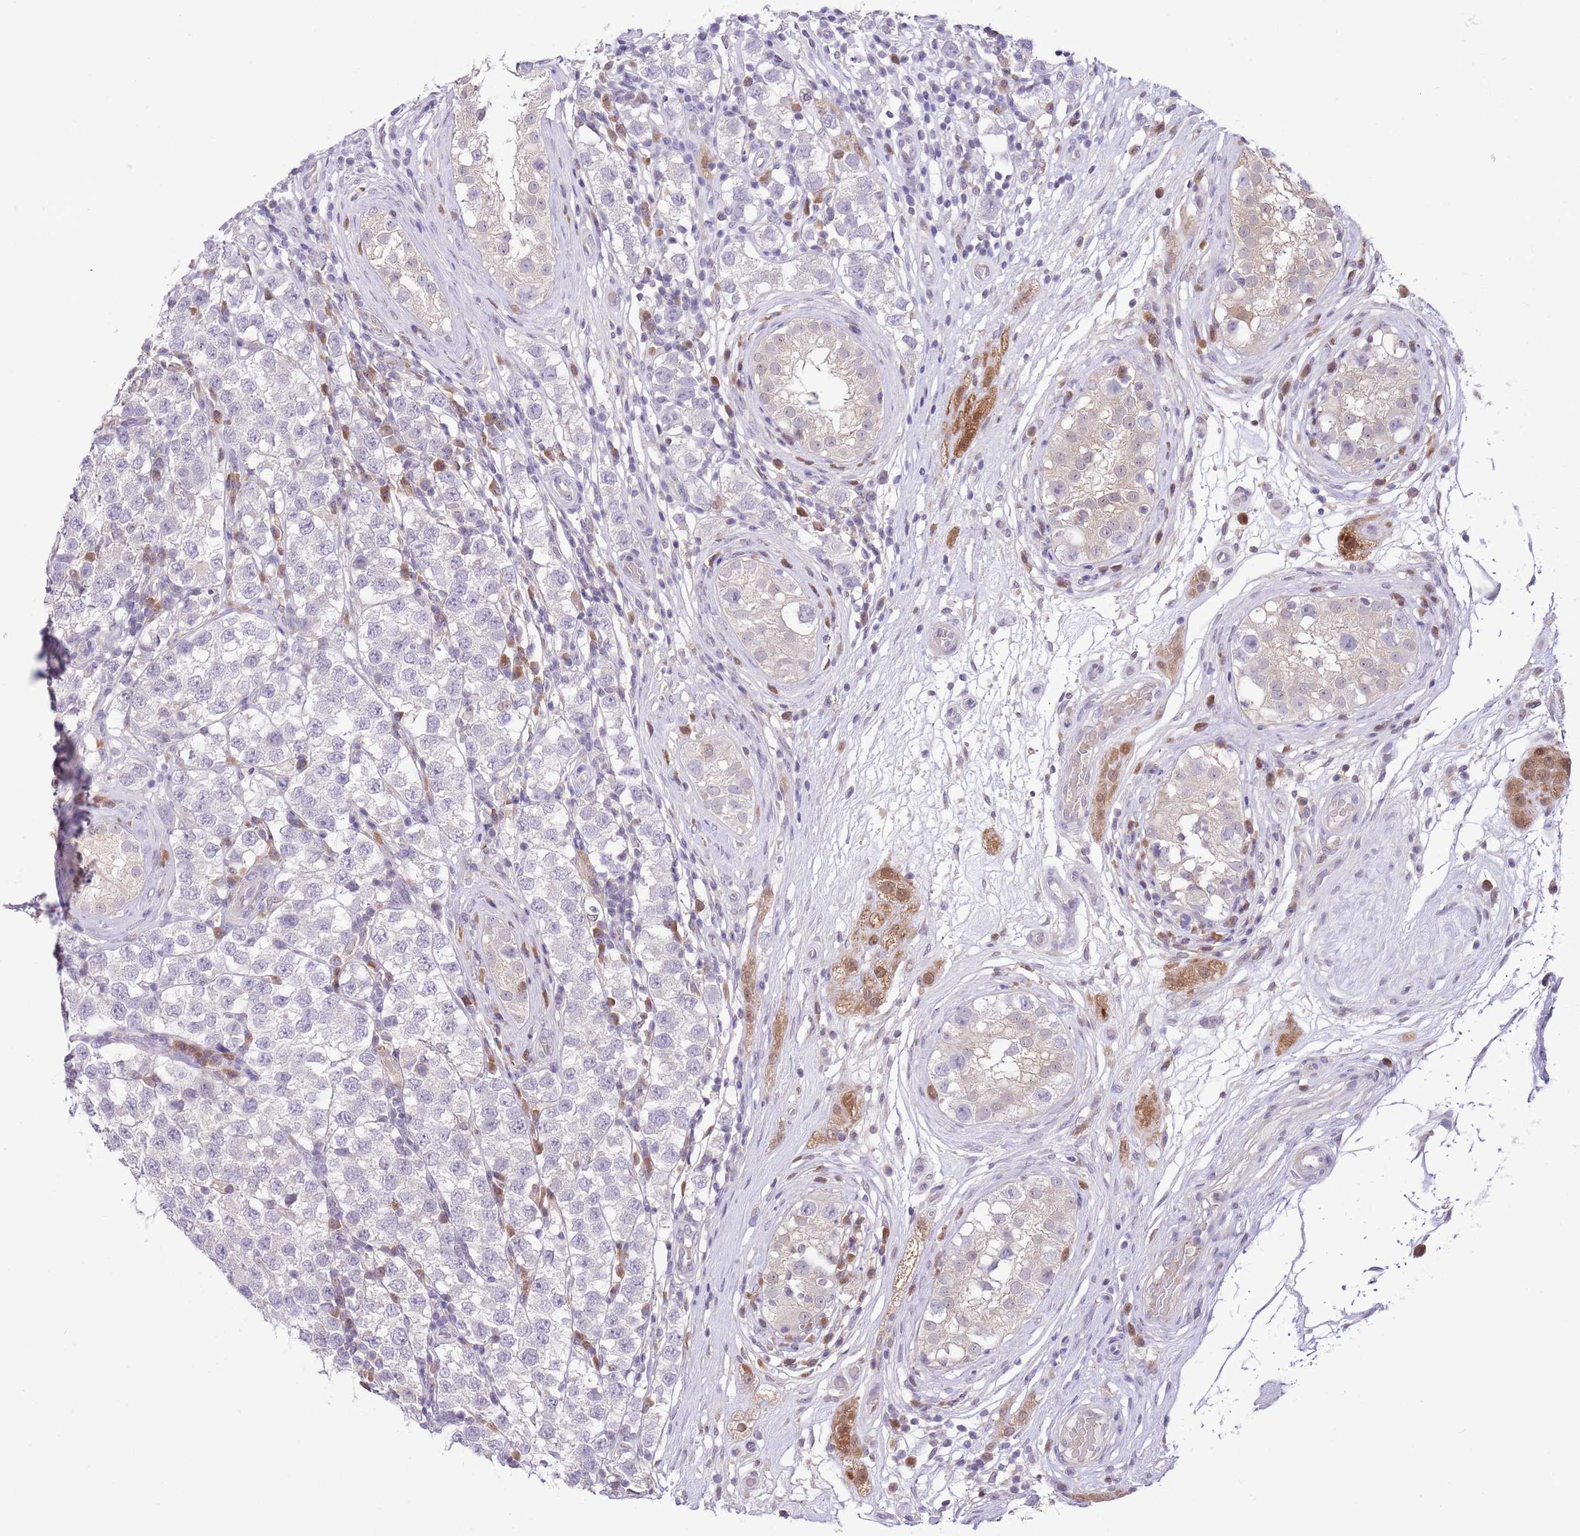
{"staining": {"intensity": "negative", "quantity": "none", "location": "none"}, "tissue": "testis cancer", "cell_type": "Tumor cells", "image_type": "cancer", "snomed": [{"axis": "morphology", "description": "Seminoma, NOS"}, {"axis": "topography", "description": "Testis"}], "caption": "DAB (3,3'-diaminobenzidine) immunohistochemical staining of human testis cancer (seminoma) exhibits no significant expression in tumor cells. (DAB IHC, high magnification).", "gene": "GALK2", "patient": {"sex": "male", "age": 34}}